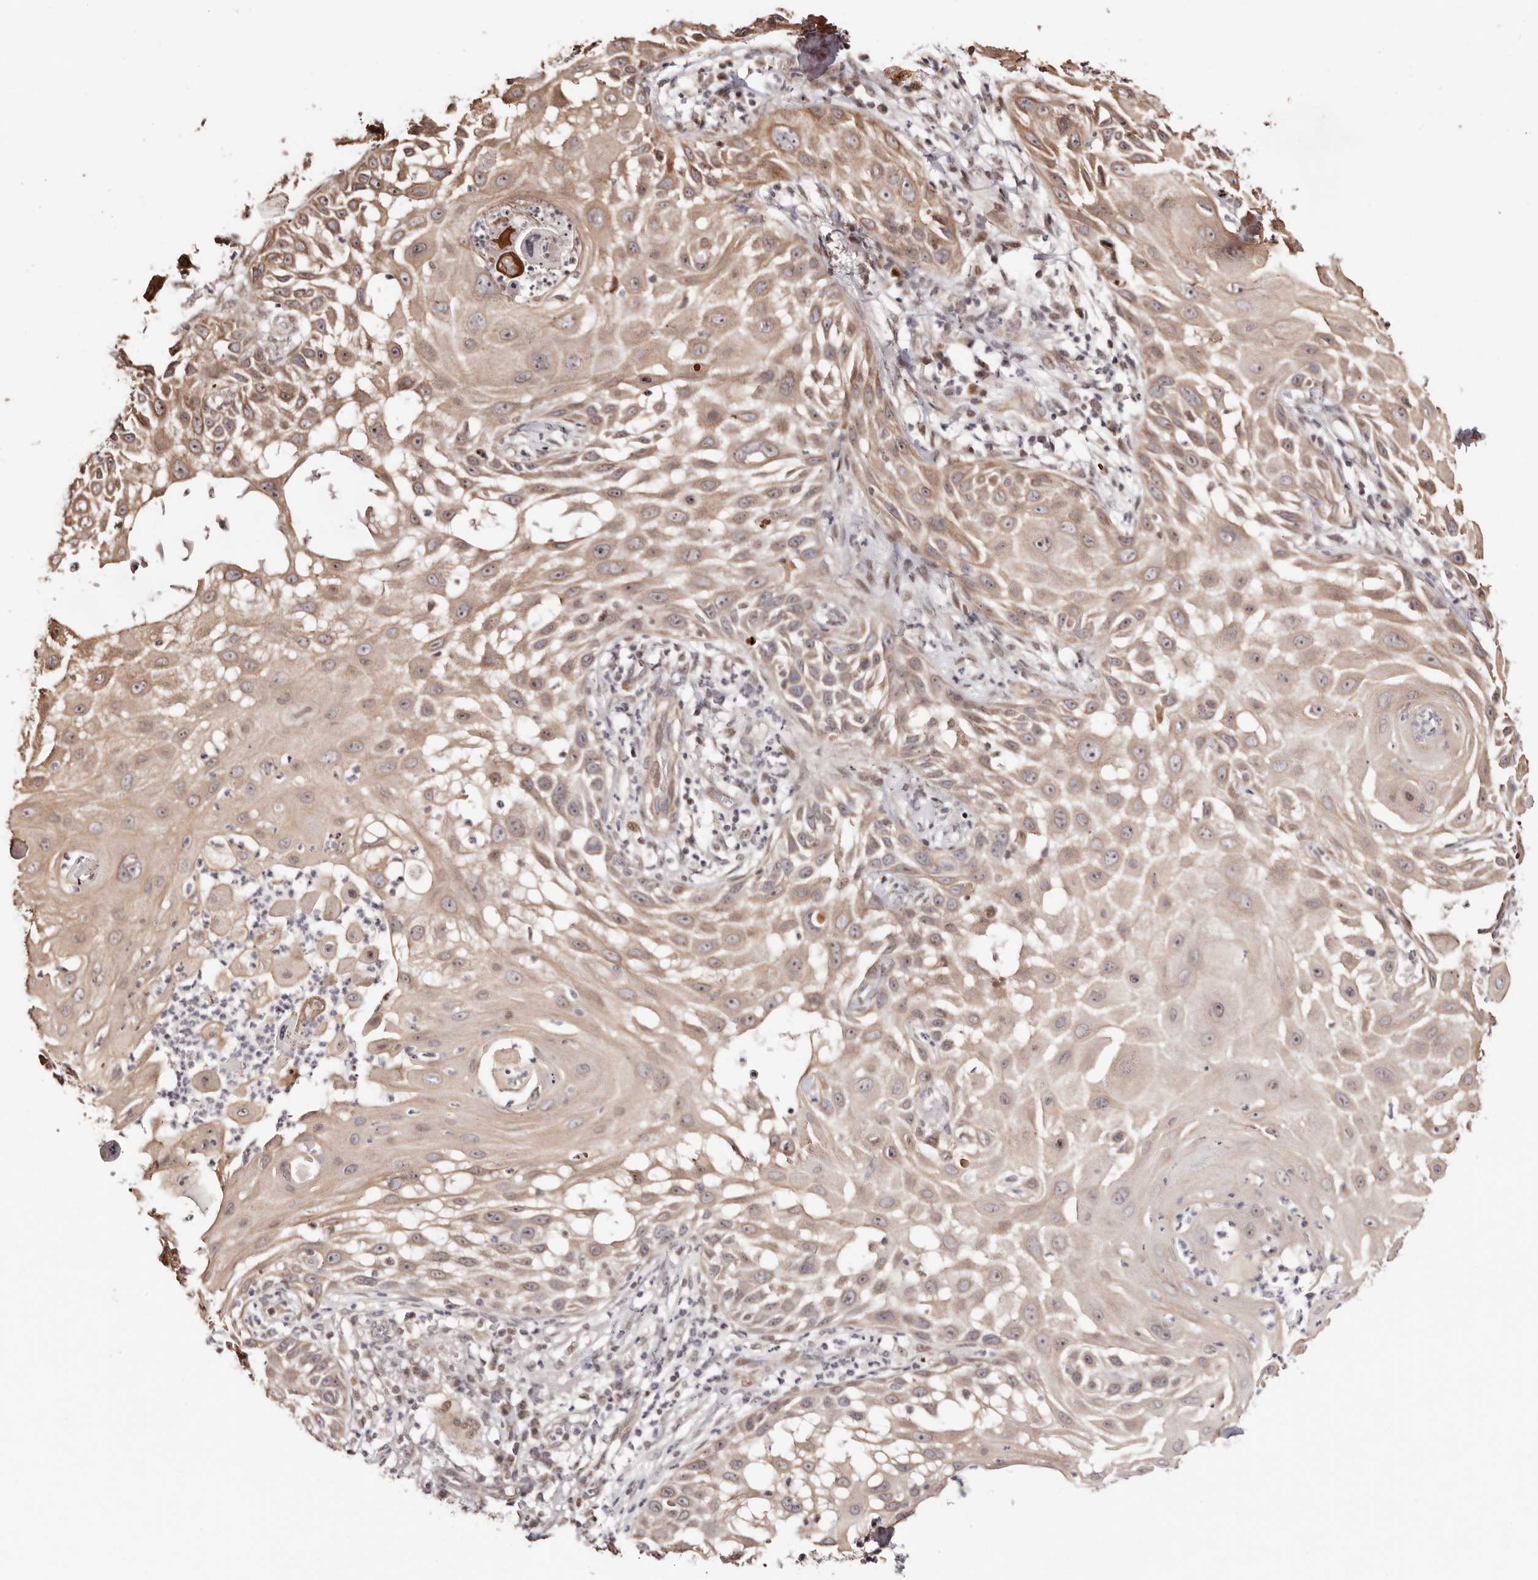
{"staining": {"intensity": "moderate", "quantity": "<25%", "location": "cytoplasmic/membranous"}, "tissue": "skin cancer", "cell_type": "Tumor cells", "image_type": "cancer", "snomed": [{"axis": "morphology", "description": "Squamous cell carcinoma, NOS"}, {"axis": "topography", "description": "Skin"}], "caption": "Approximately <25% of tumor cells in human skin squamous cell carcinoma reveal moderate cytoplasmic/membranous protein positivity as visualized by brown immunohistochemical staining.", "gene": "HIVEP3", "patient": {"sex": "female", "age": 44}}